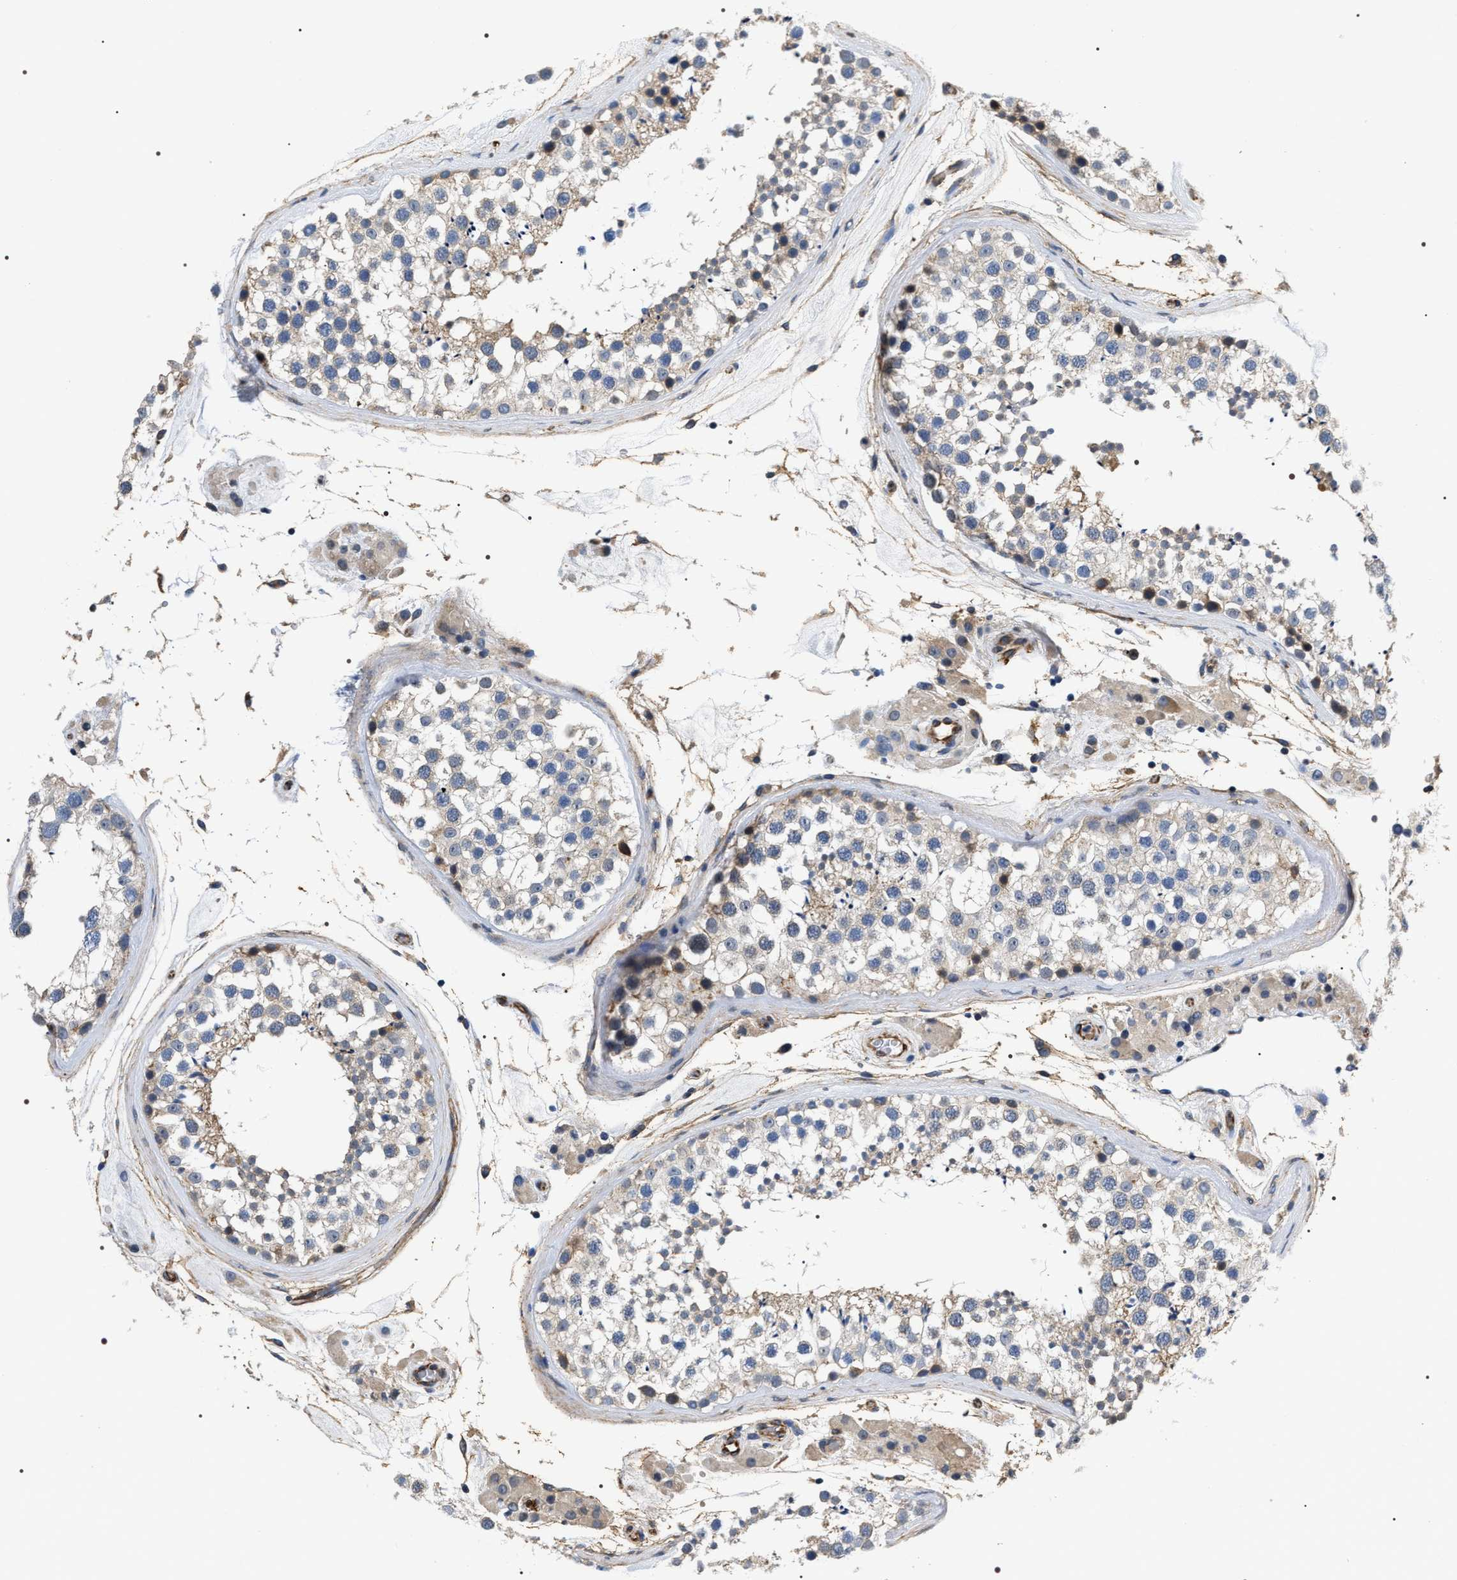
{"staining": {"intensity": "weak", "quantity": "<25%", "location": "cytoplasmic/membranous"}, "tissue": "testis", "cell_type": "Cells in seminiferous ducts", "image_type": "normal", "snomed": [{"axis": "morphology", "description": "Normal tissue, NOS"}, {"axis": "topography", "description": "Testis"}], "caption": "This micrograph is of unremarkable testis stained with immunohistochemistry to label a protein in brown with the nuclei are counter-stained blue. There is no staining in cells in seminiferous ducts.", "gene": "PKD1L1", "patient": {"sex": "male", "age": 46}}